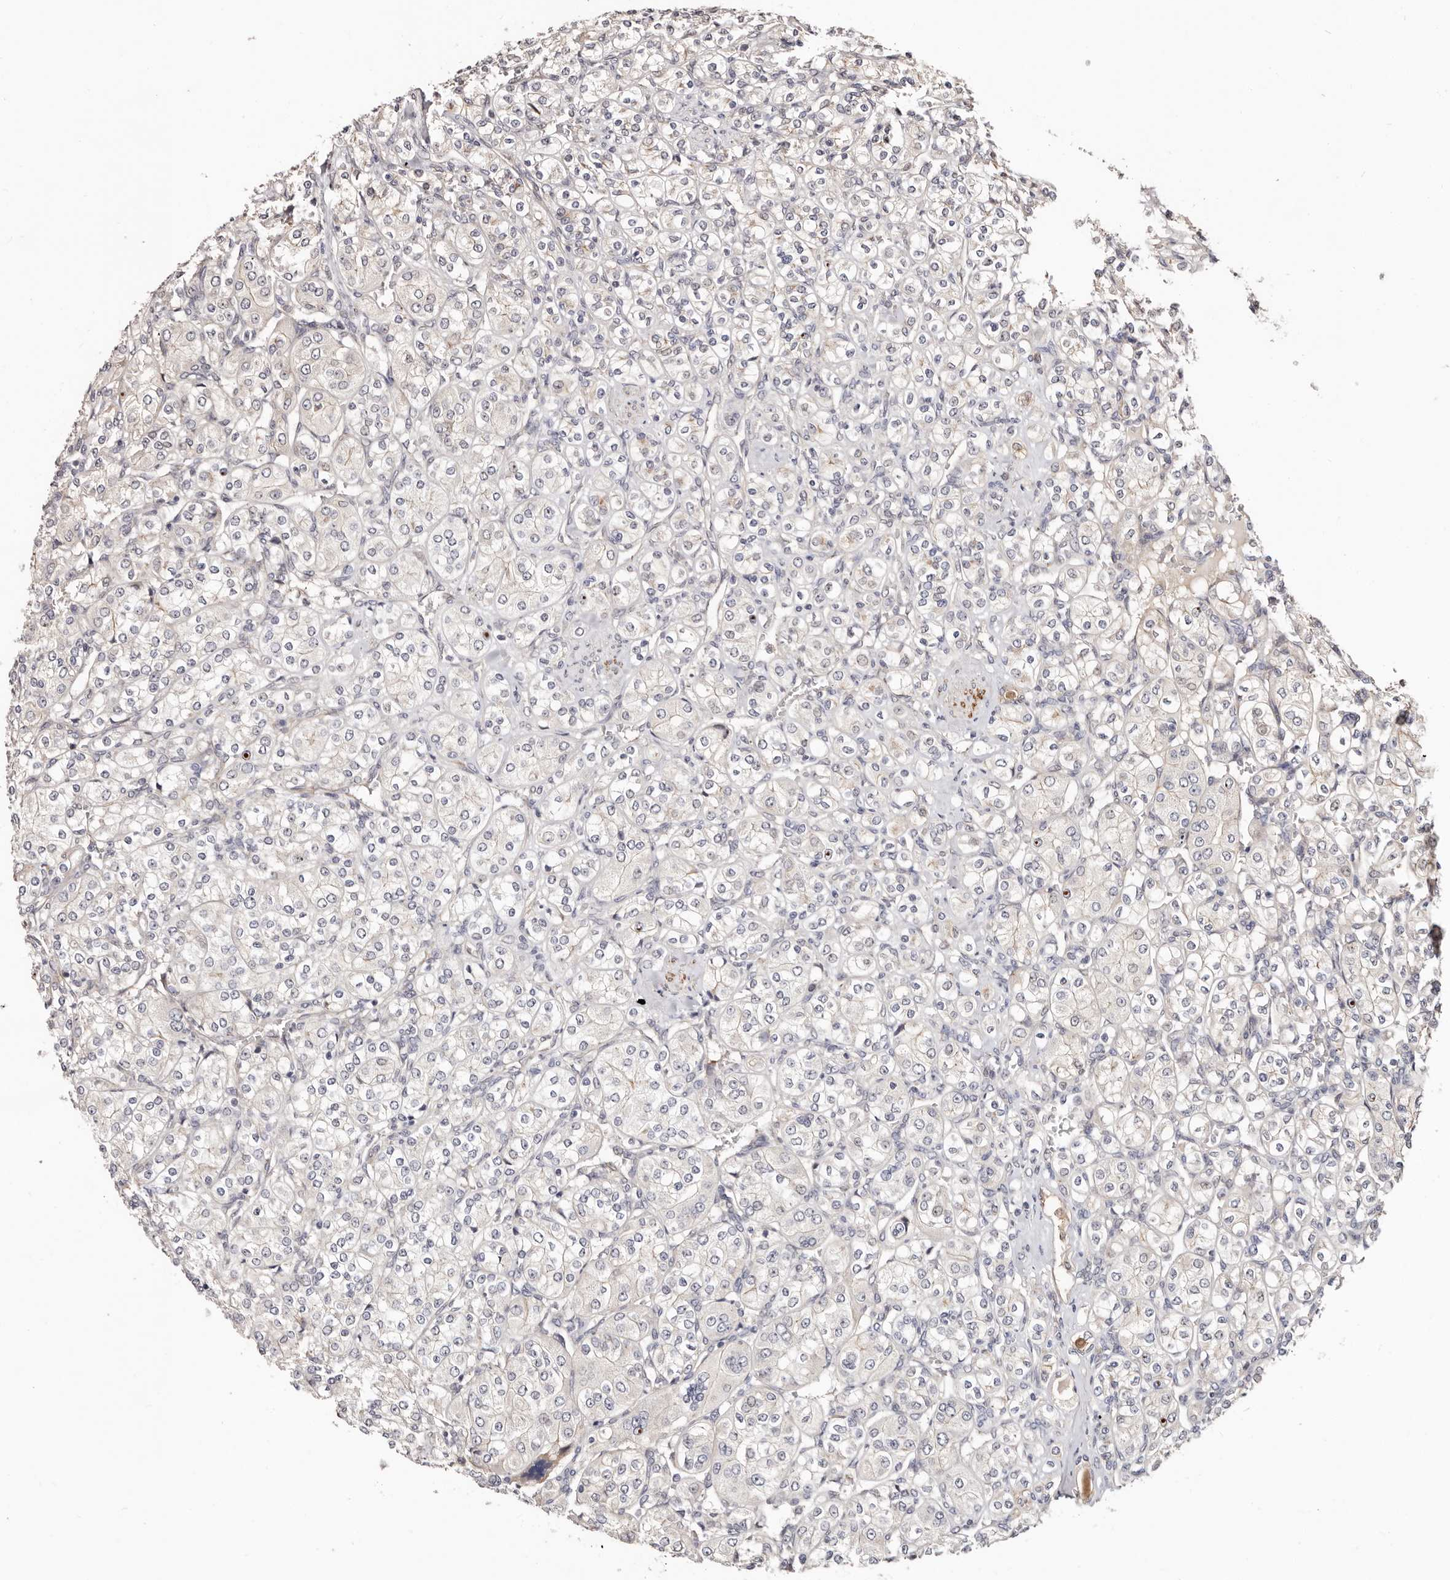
{"staining": {"intensity": "negative", "quantity": "none", "location": "none"}, "tissue": "renal cancer", "cell_type": "Tumor cells", "image_type": "cancer", "snomed": [{"axis": "morphology", "description": "Adenocarcinoma, NOS"}, {"axis": "topography", "description": "Kidney"}], "caption": "Immunohistochemical staining of human renal adenocarcinoma shows no significant positivity in tumor cells. (DAB immunohistochemistry with hematoxylin counter stain).", "gene": "TRIP13", "patient": {"sex": "male", "age": 77}}